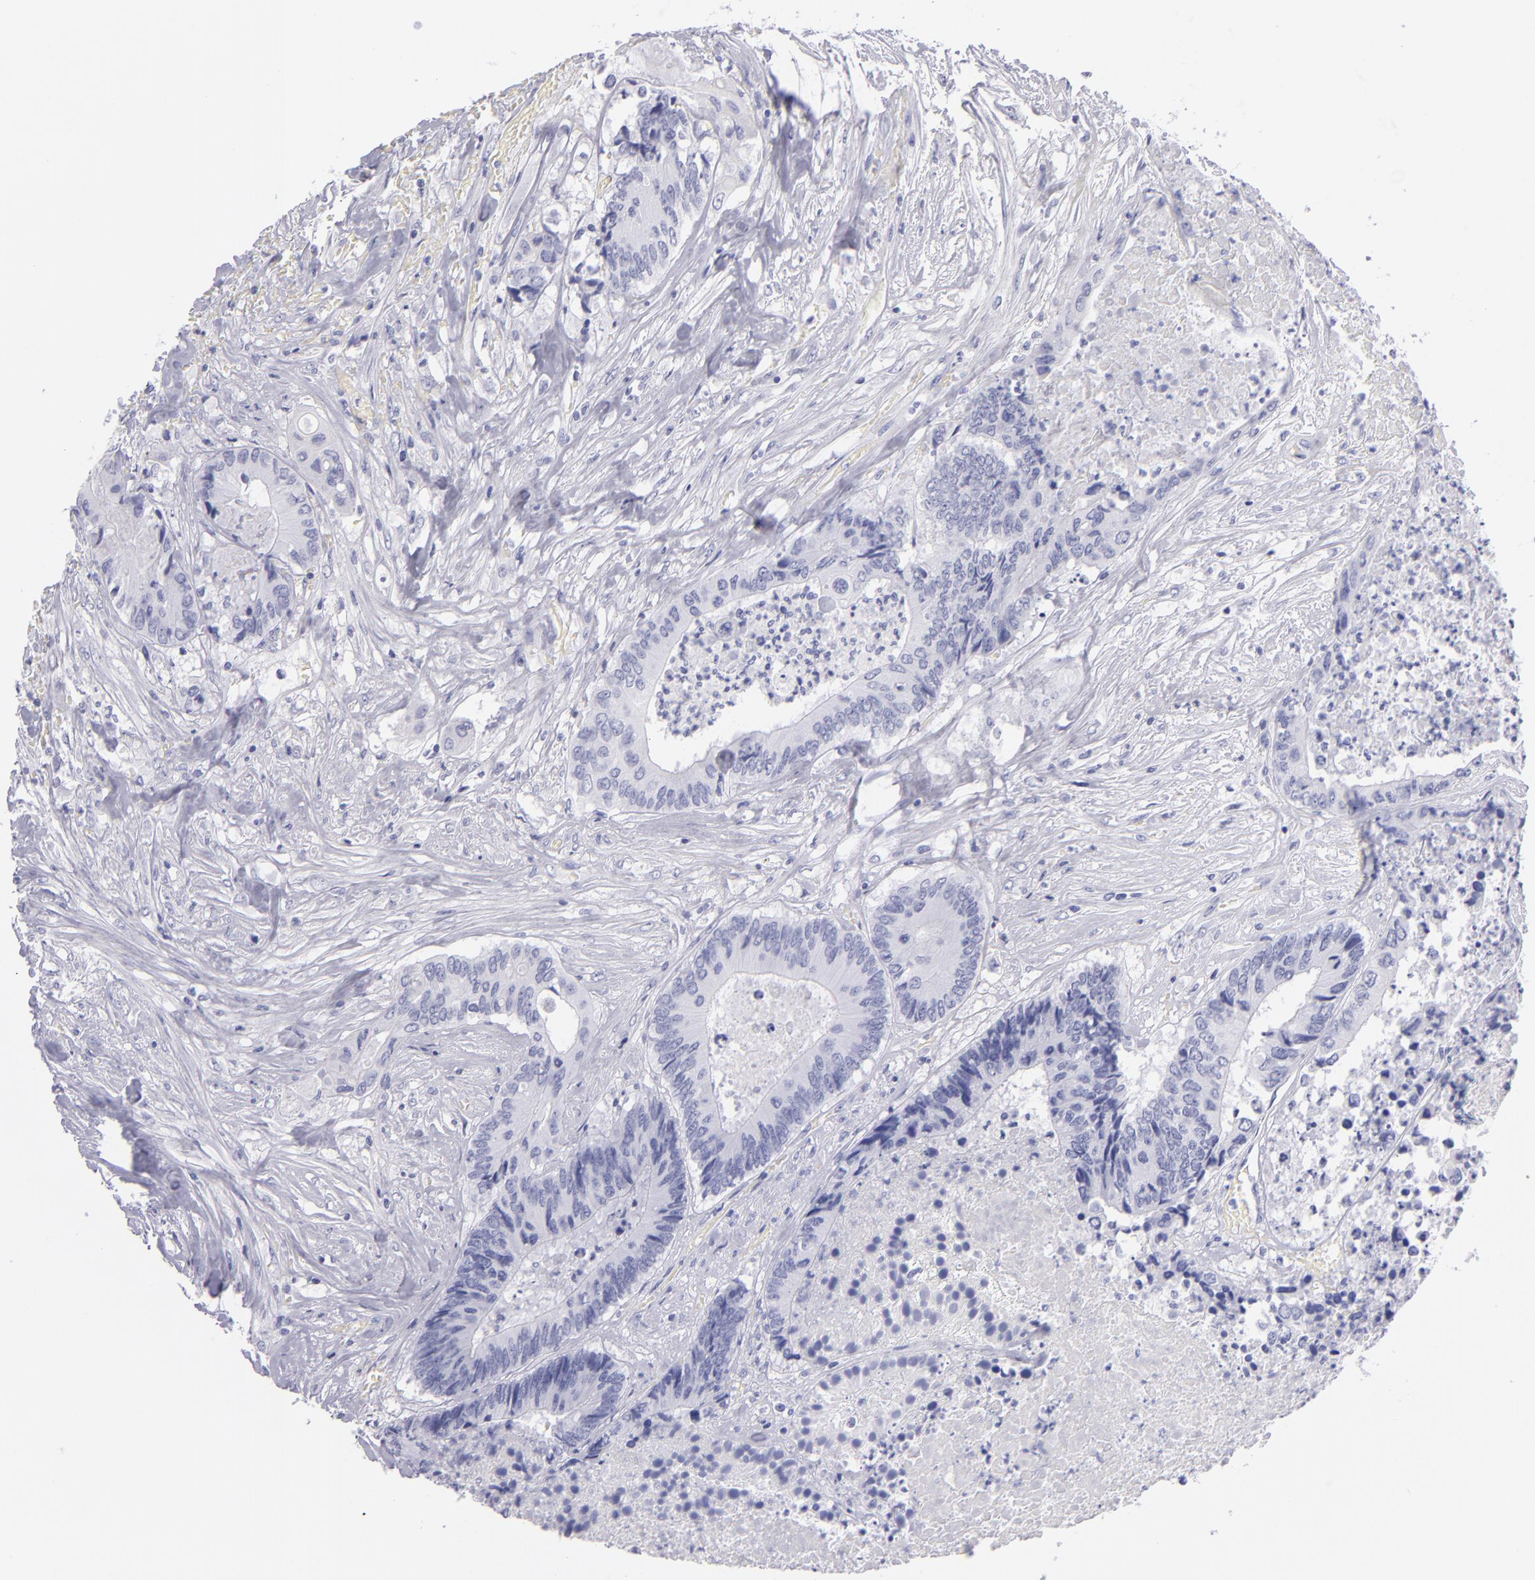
{"staining": {"intensity": "negative", "quantity": "none", "location": "none"}, "tissue": "colorectal cancer", "cell_type": "Tumor cells", "image_type": "cancer", "snomed": [{"axis": "morphology", "description": "Adenocarcinoma, NOS"}, {"axis": "topography", "description": "Rectum"}], "caption": "An immunohistochemistry micrograph of adenocarcinoma (colorectal) is shown. There is no staining in tumor cells of adenocarcinoma (colorectal). (DAB immunohistochemistry (IHC) visualized using brightfield microscopy, high magnification).", "gene": "PRPH", "patient": {"sex": "male", "age": 55}}